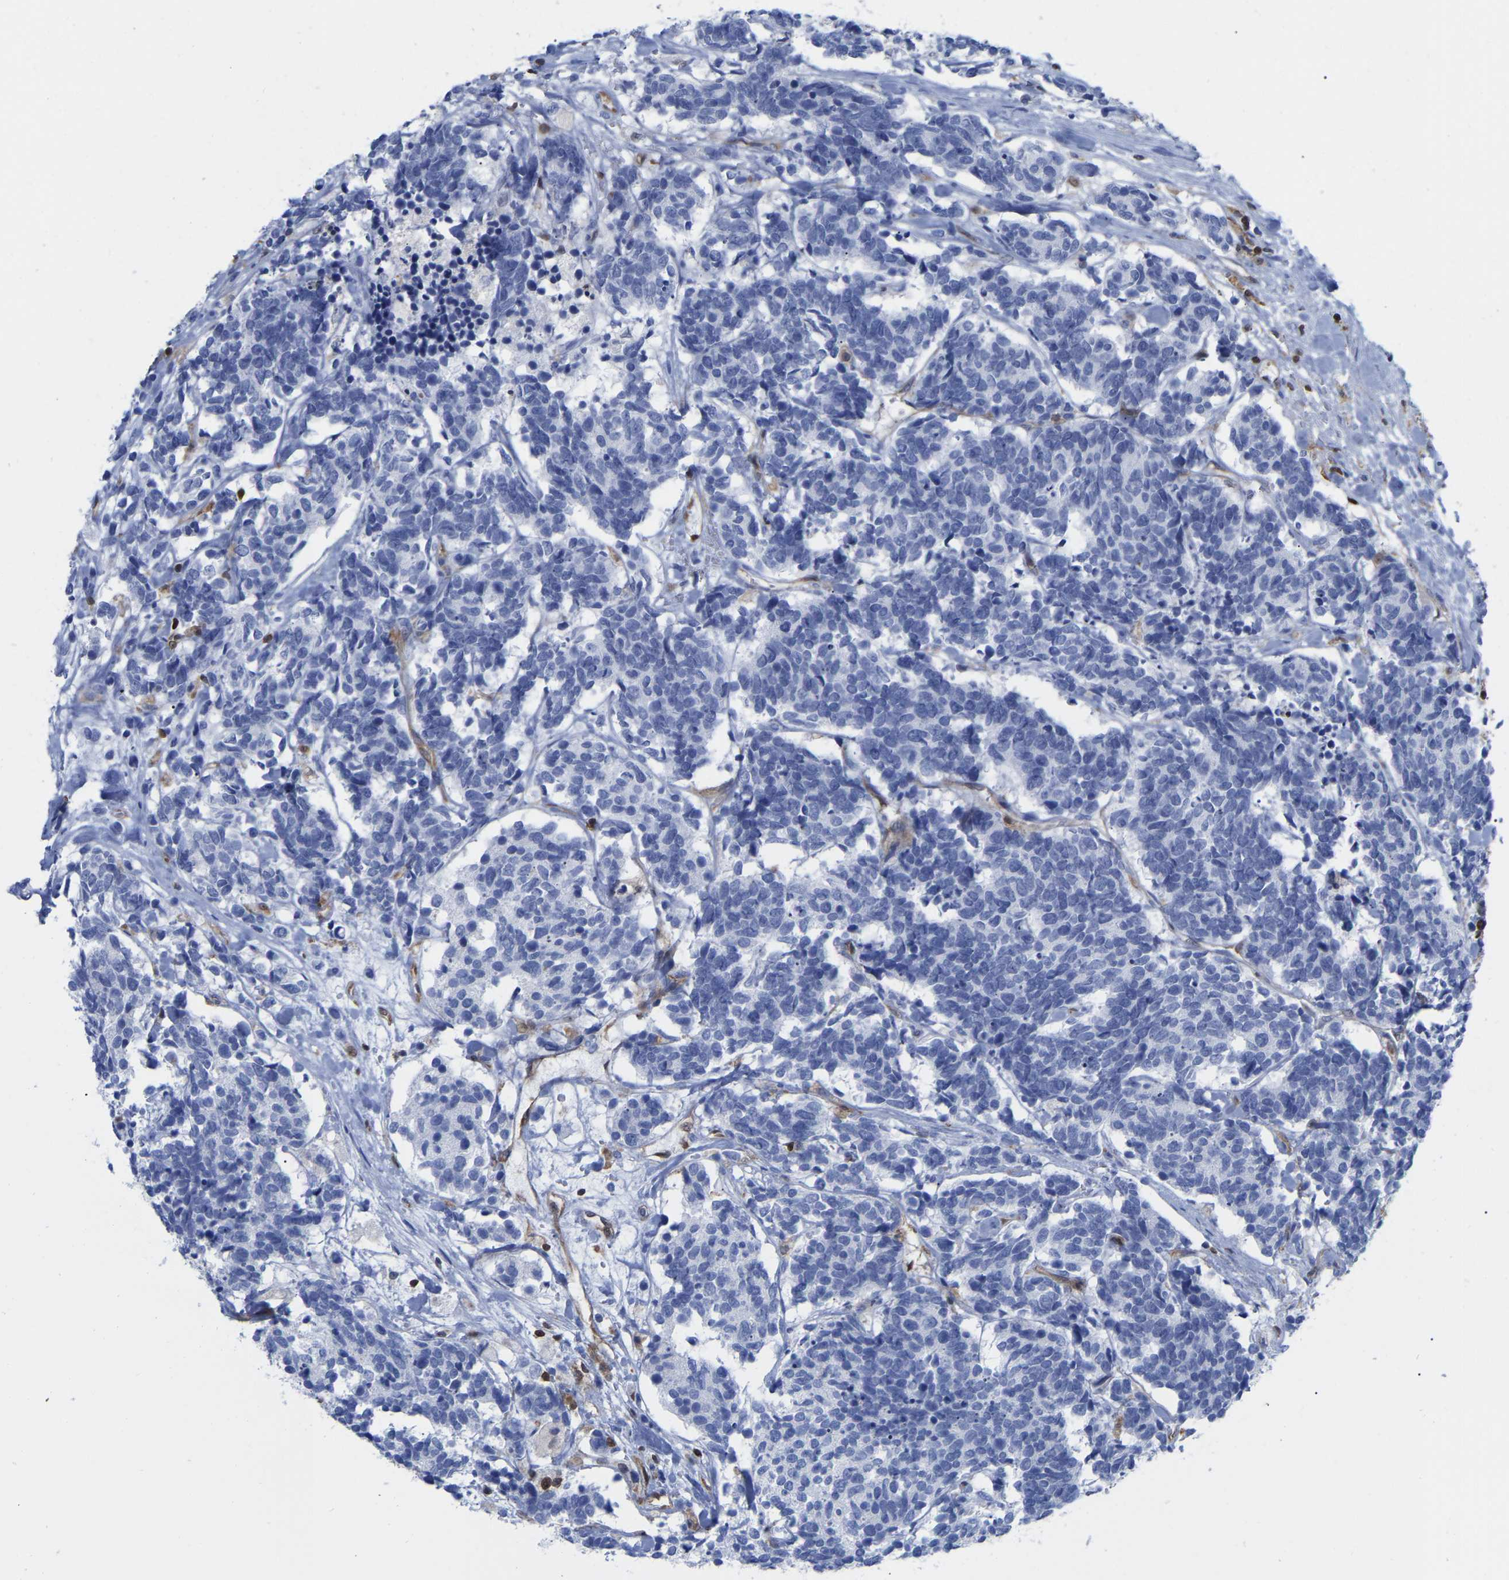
{"staining": {"intensity": "negative", "quantity": "none", "location": "none"}, "tissue": "carcinoid", "cell_type": "Tumor cells", "image_type": "cancer", "snomed": [{"axis": "morphology", "description": "Carcinoma, NOS"}, {"axis": "morphology", "description": "Carcinoid, malignant, NOS"}, {"axis": "topography", "description": "Urinary bladder"}], "caption": "Tumor cells are negative for protein expression in human carcinoid.", "gene": "GIMAP4", "patient": {"sex": "male", "age": 57}}